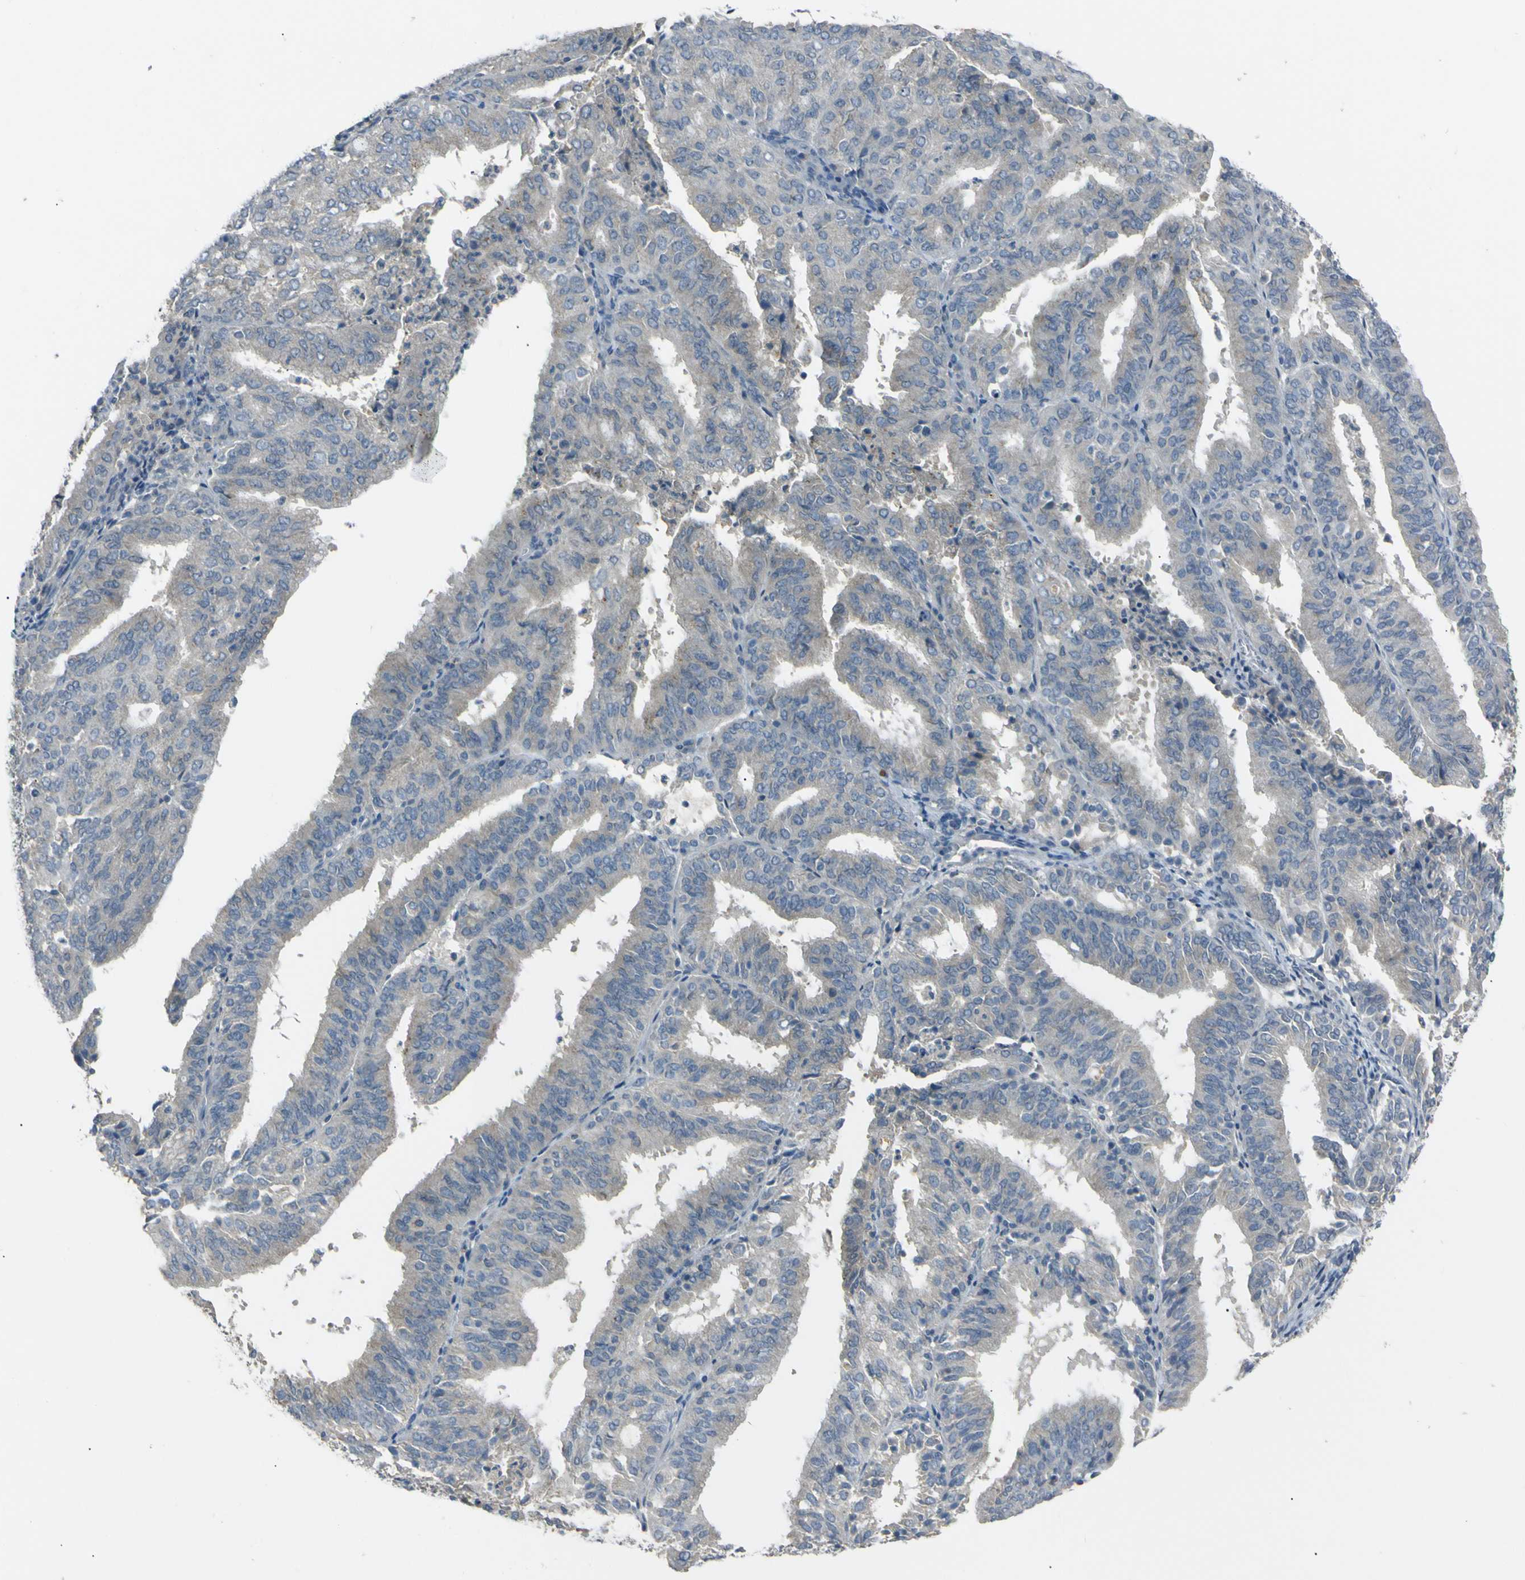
{"staining": {"intensity": "negative", "quantity": "none", "location": "none"}, "tissue": "endometrial cancer", "cell_type": "Tumor cells", "image_type": "cancer", "snomed": [{"axis": "morphology", "description": "Adenocarcinoma, NOS"}, {"axis": "topography", "description": "Uterus"}], "caption": "Tumor cells show no significant expression in adenocarcinoma (endometrial).", "gene": "C6orf89", "patient": {"sex": "female", "age": 60}}